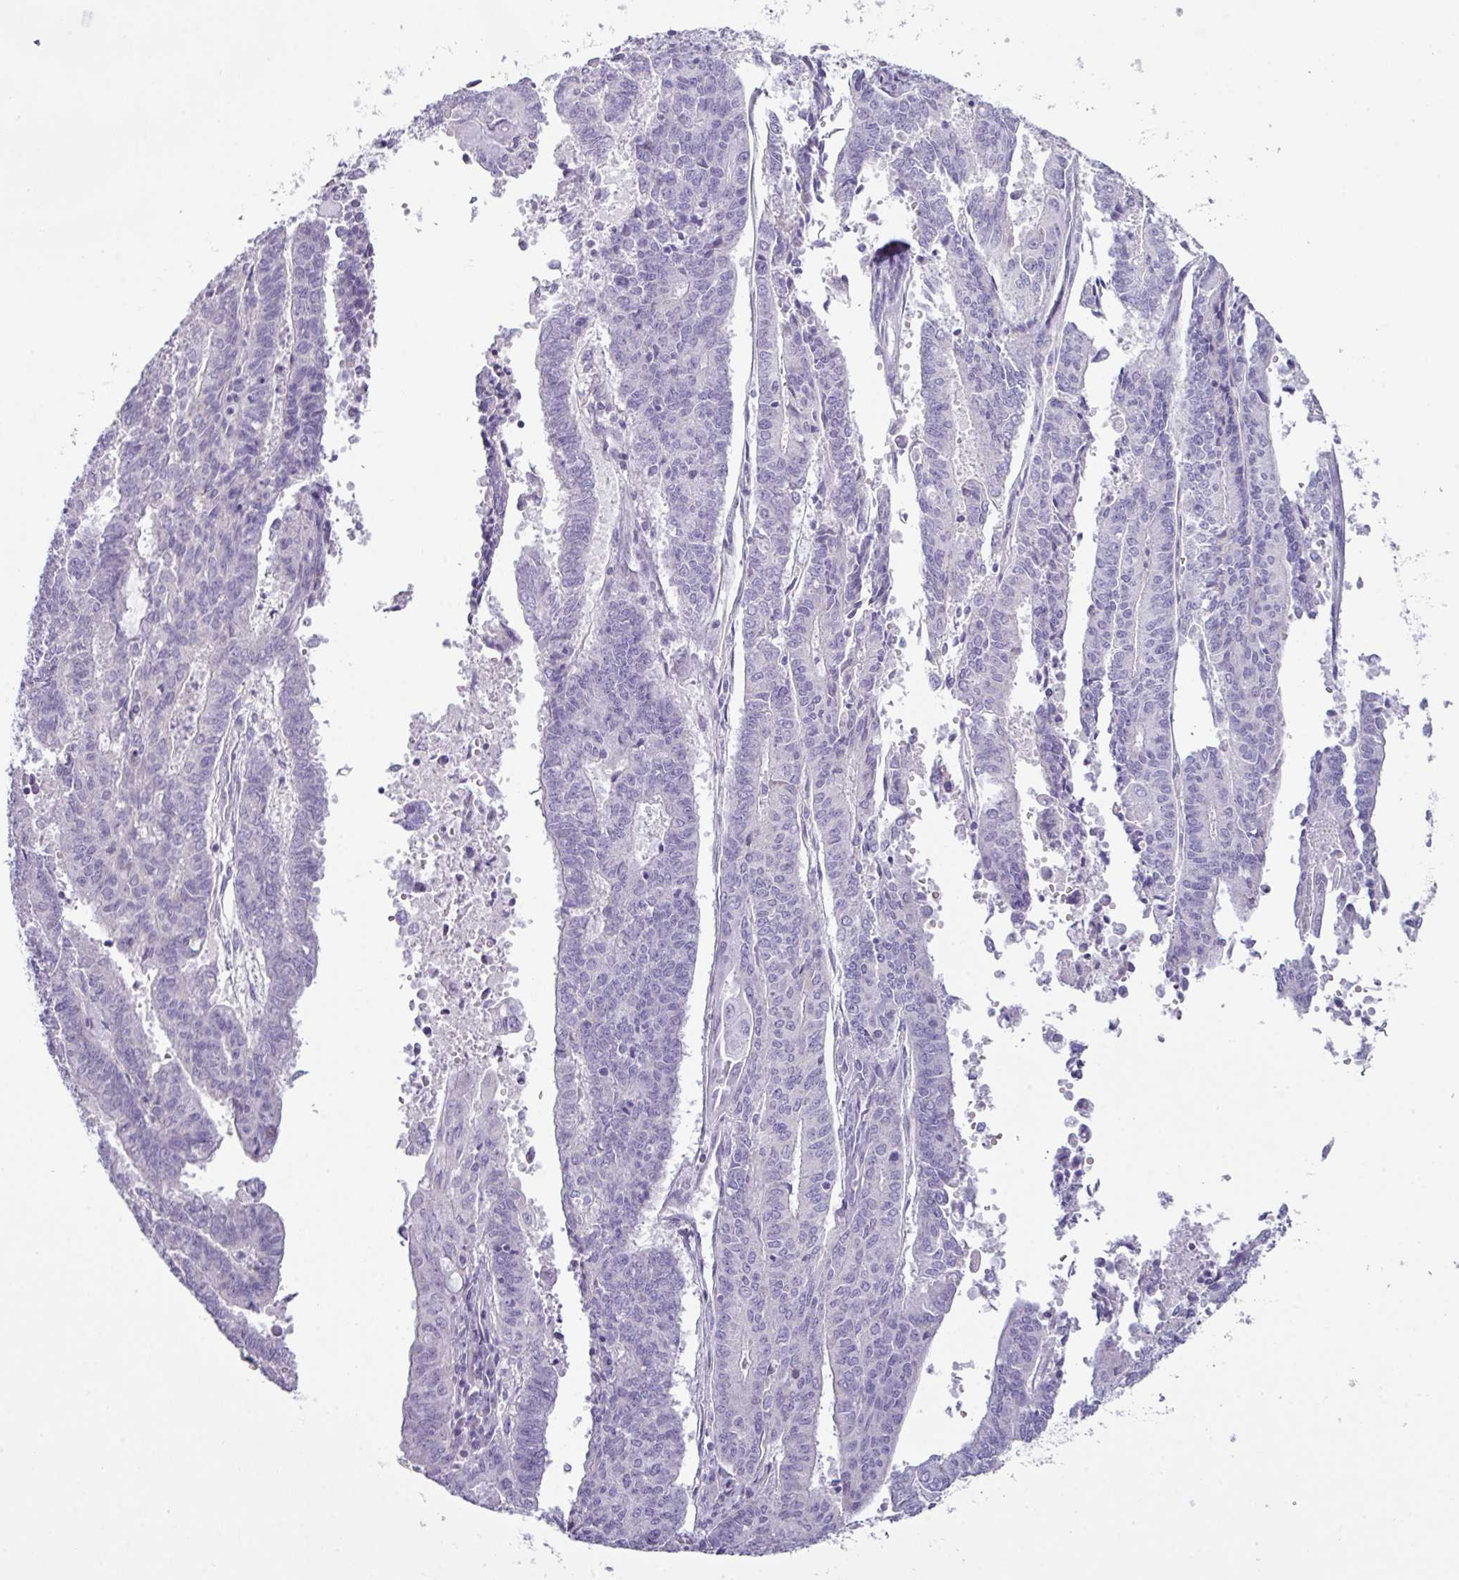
{"staining": {"intensity": "negative", "quantity": "none", "location": "none"}, "tissue": "endometrial cancer", "cell_type": "Tumor cells", "image_type": "cancer", "snomed": [{"axis": "morphology", "description": "Adenocarcinoma, NOS"}, {"axis": "topography", "description": "Endometrium"}], "caption": "Immunohistochemistry of human endometrial cancer reveals no staining in tumor cells.", "gene": "STAT5A", "patient": {"sex": "female", "age": 59}}